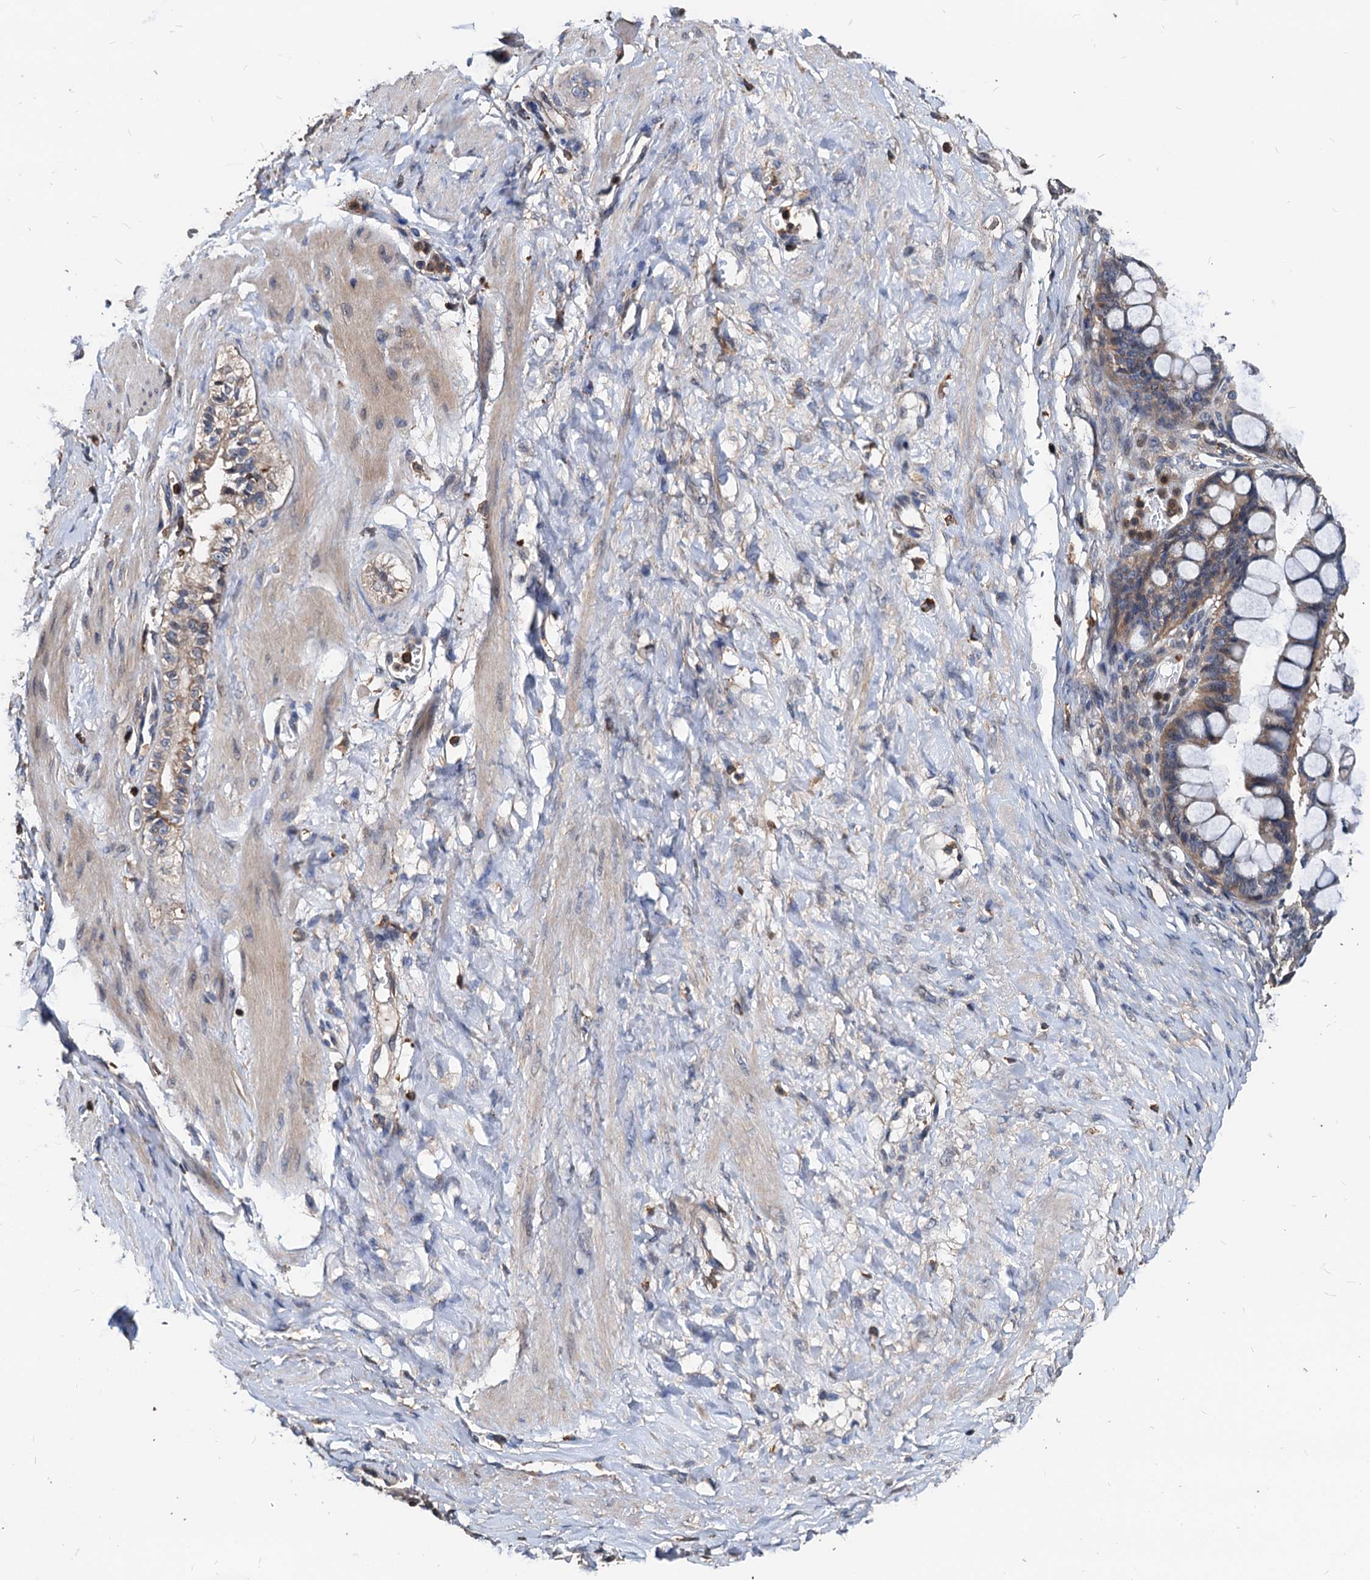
{"staining": {"intensity": "weak", "quantity": ">75%", "location": "cytoplasmic/membranous"}, "tissue": "ovarian cancer", "cell_type": "Tumor cells", "image_type": "cancer", "snomed": [{"axis": "morphology", "description": "Cystadenocarcinoma, mucinous, NOS"}, {"axis": "topography", "description": "Ovary"}], "caption": "Human mucinous cystadenocarcinoma (ovarian) stained with a protein marker demonstrates weak staining in tumor cells.", "gene": "LCP2", "patient": {"sex": "female", "age": 73}}